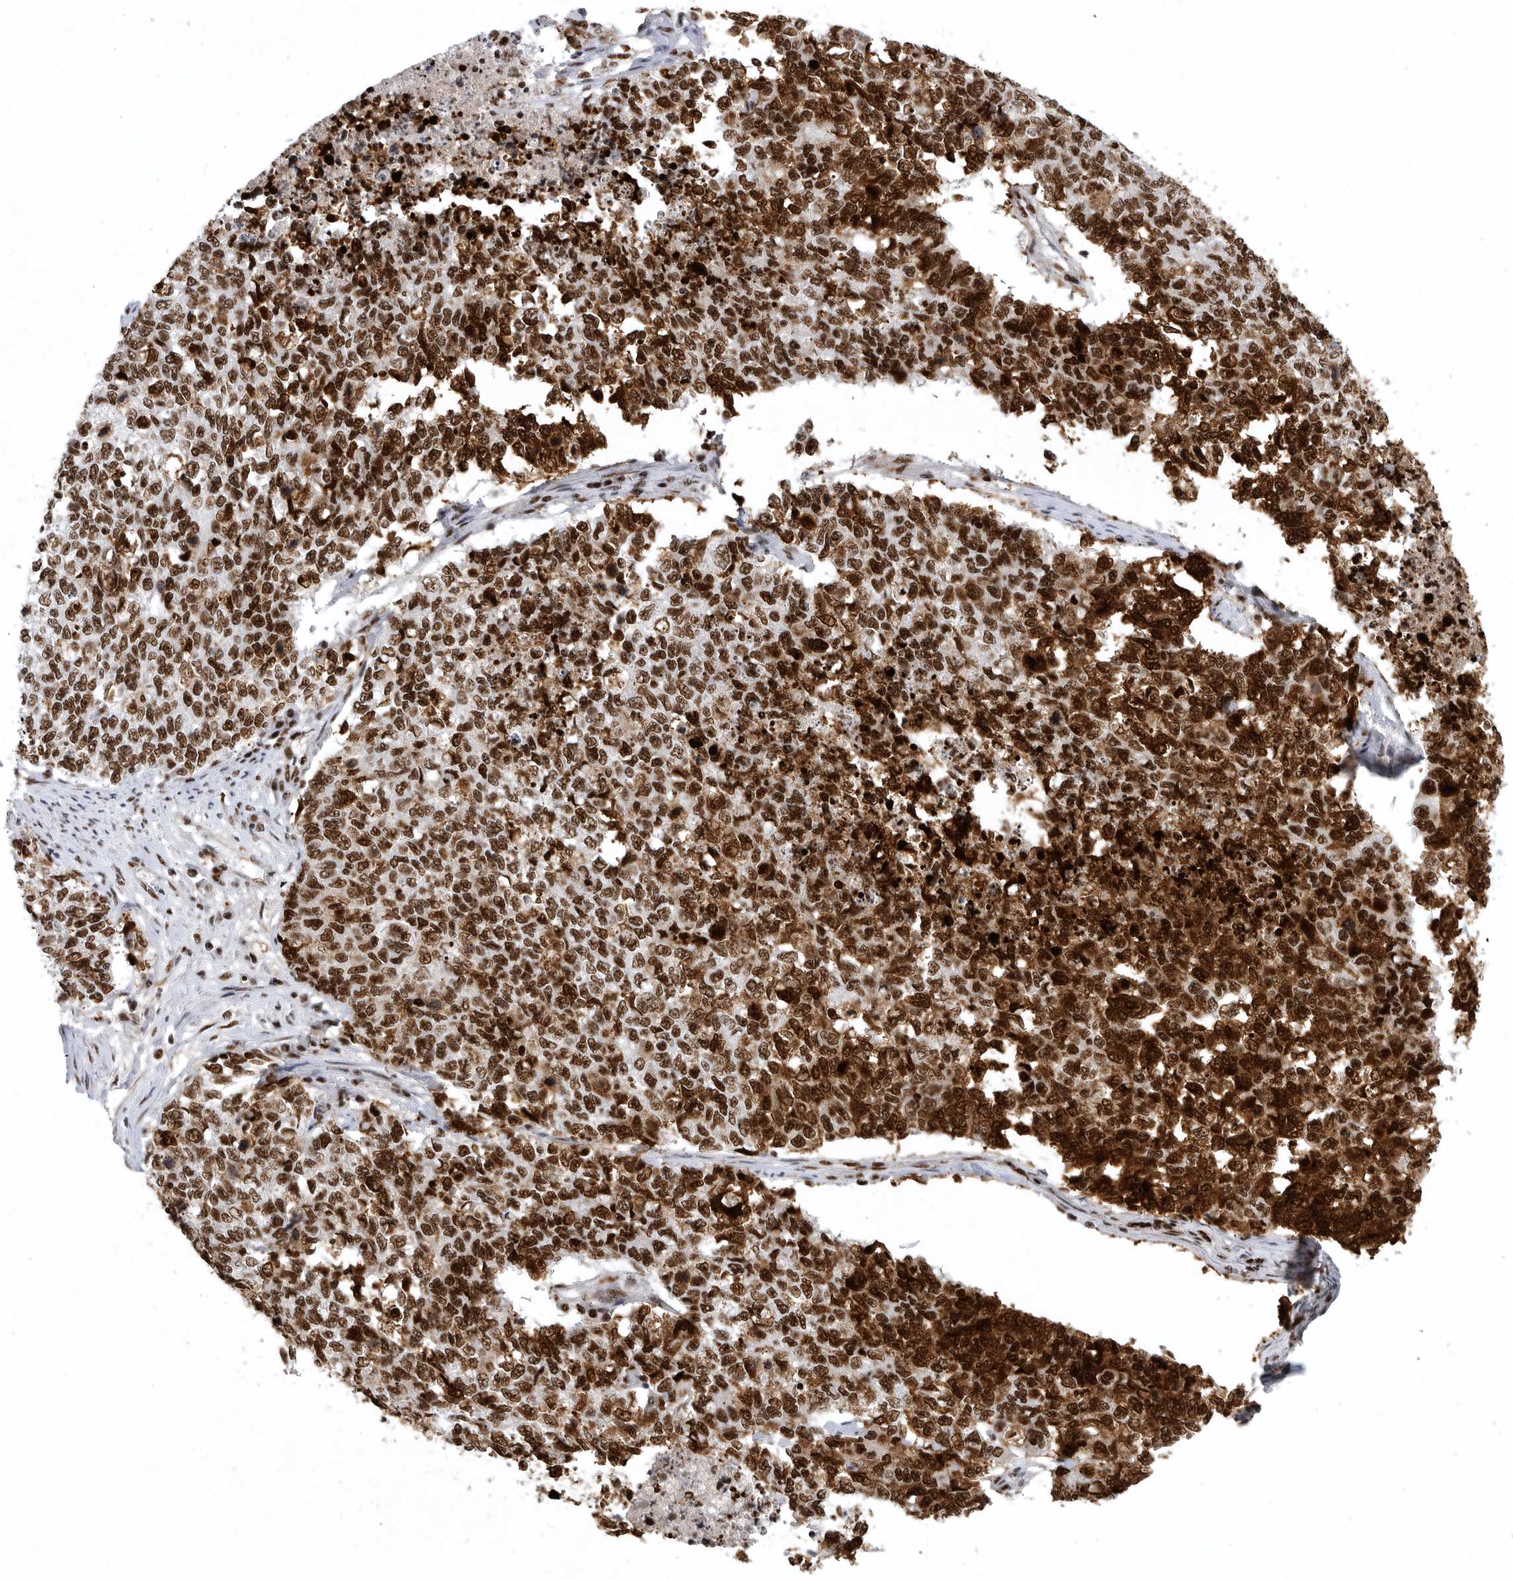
{"staining": {"intensity": "strong", "quantity": ">75%", "location": "nuclear"}, "tissue": "cervical cancer", "cell_type": "Tumor cells", "image_type": "cancer", "snomed": [{"axis": "morphology", "description": "Squamous cell carcinoma, NOS"}, {"axis": "topography", "description": "Cervix"}], "caption": "This micrograph exhibits cervical squamous cell carcinoma stained with IHC to label a protein in brown. The nuclear of tumor cells show strong positivity for the protein. Nuclei are counter-stained blue.", "gene": "BCLAF1", "patient": {"sex": "female", "age": 63}}